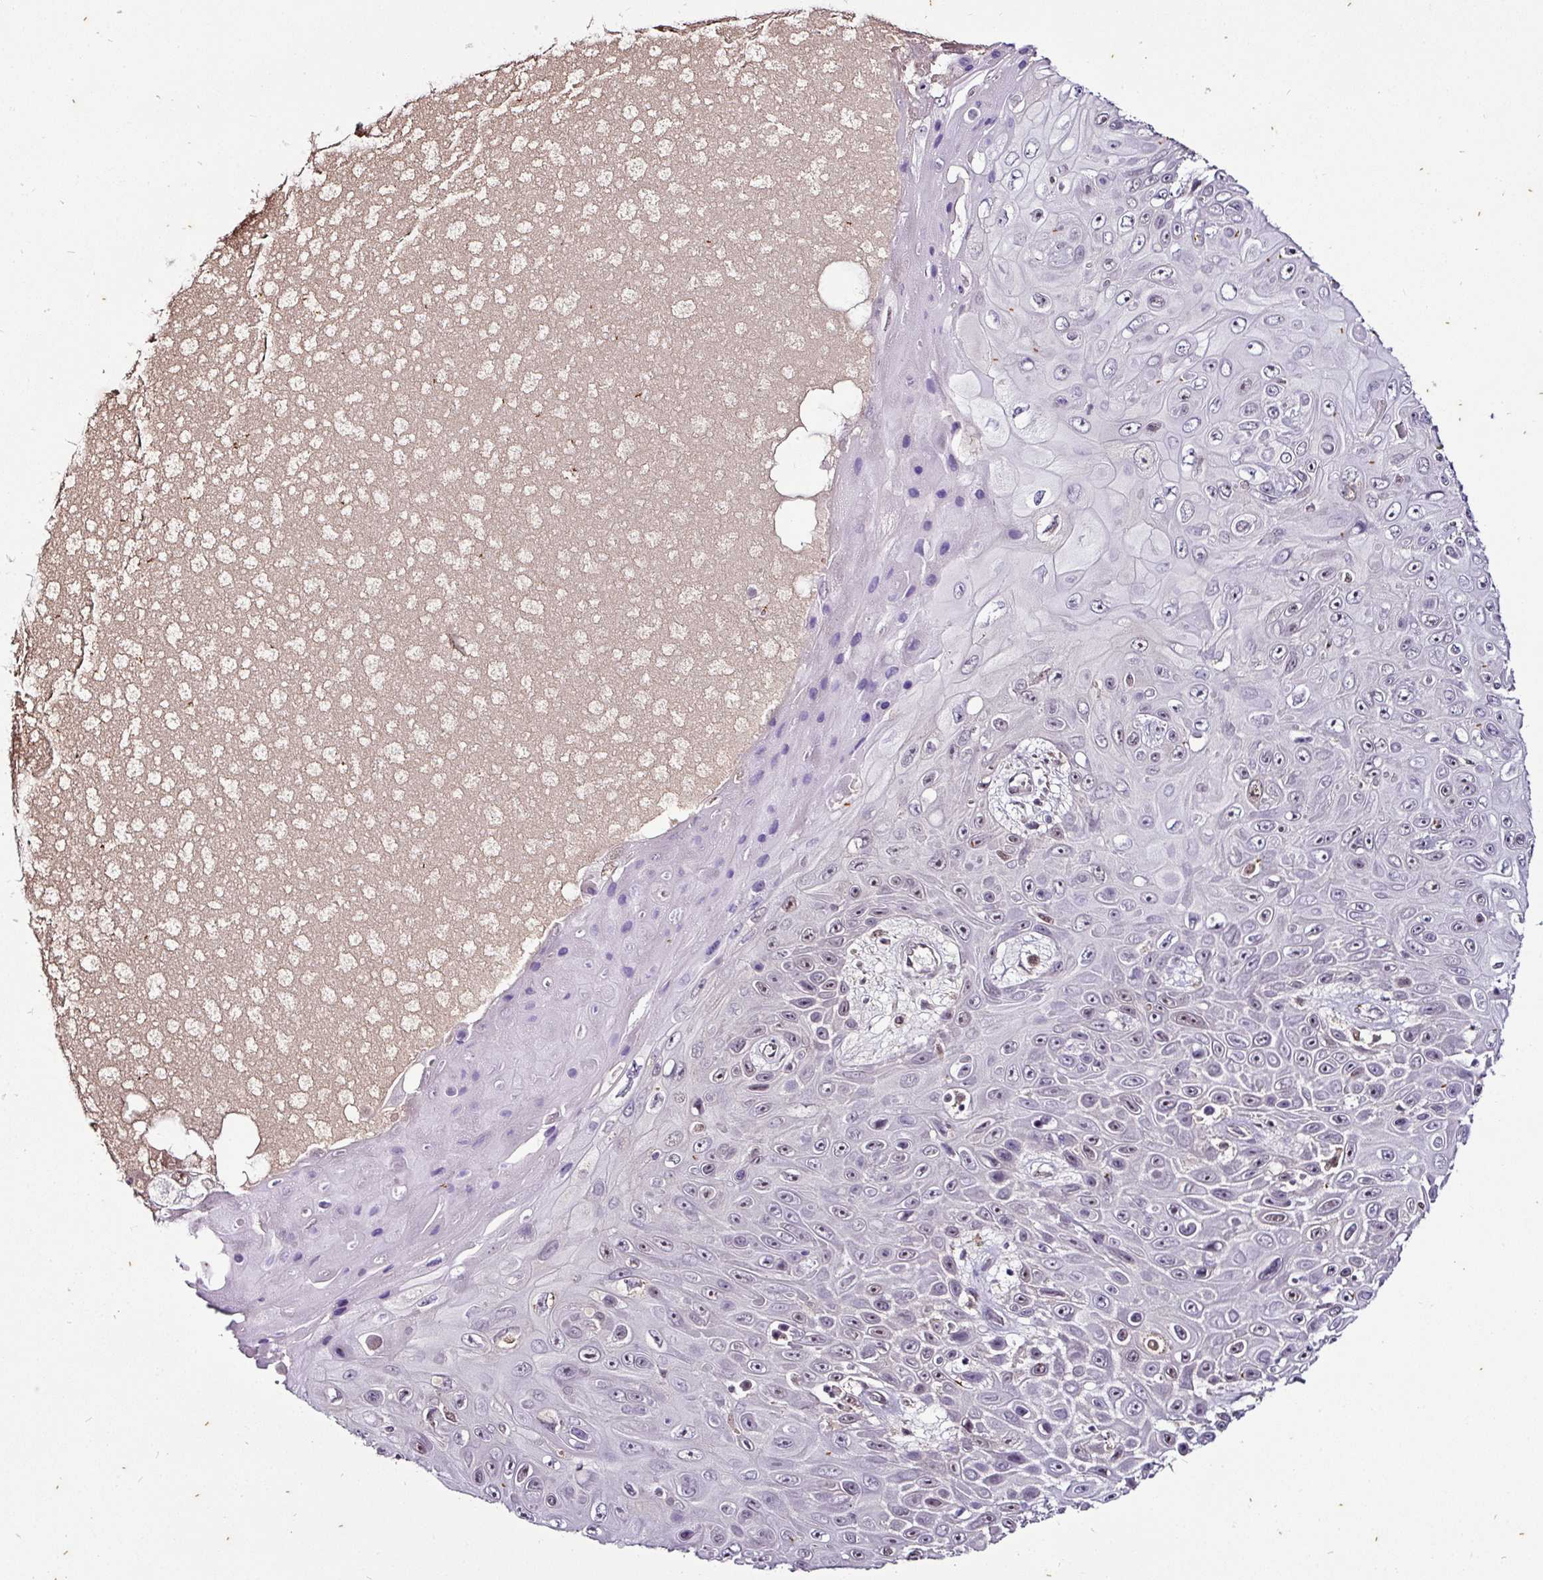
{"staining": {"intensity": "weak", "quantity": "<25%", "location": "nuclear"}, "tissue": "skin cancer", "cell_type": "Tumor cells", "image_type": "cancer", "snomed": [{"axis": "morphology", "description": "Squamous cell carcinoma, NOS"}, {"axis": "topography", "description": "Skin"}], "caption": "A photomicrograph of skin cancer stained for a protein reveals no brown staining in tumor cells.", "gene": "KLF16", "patient": {"sex": "male", "age": 82}}